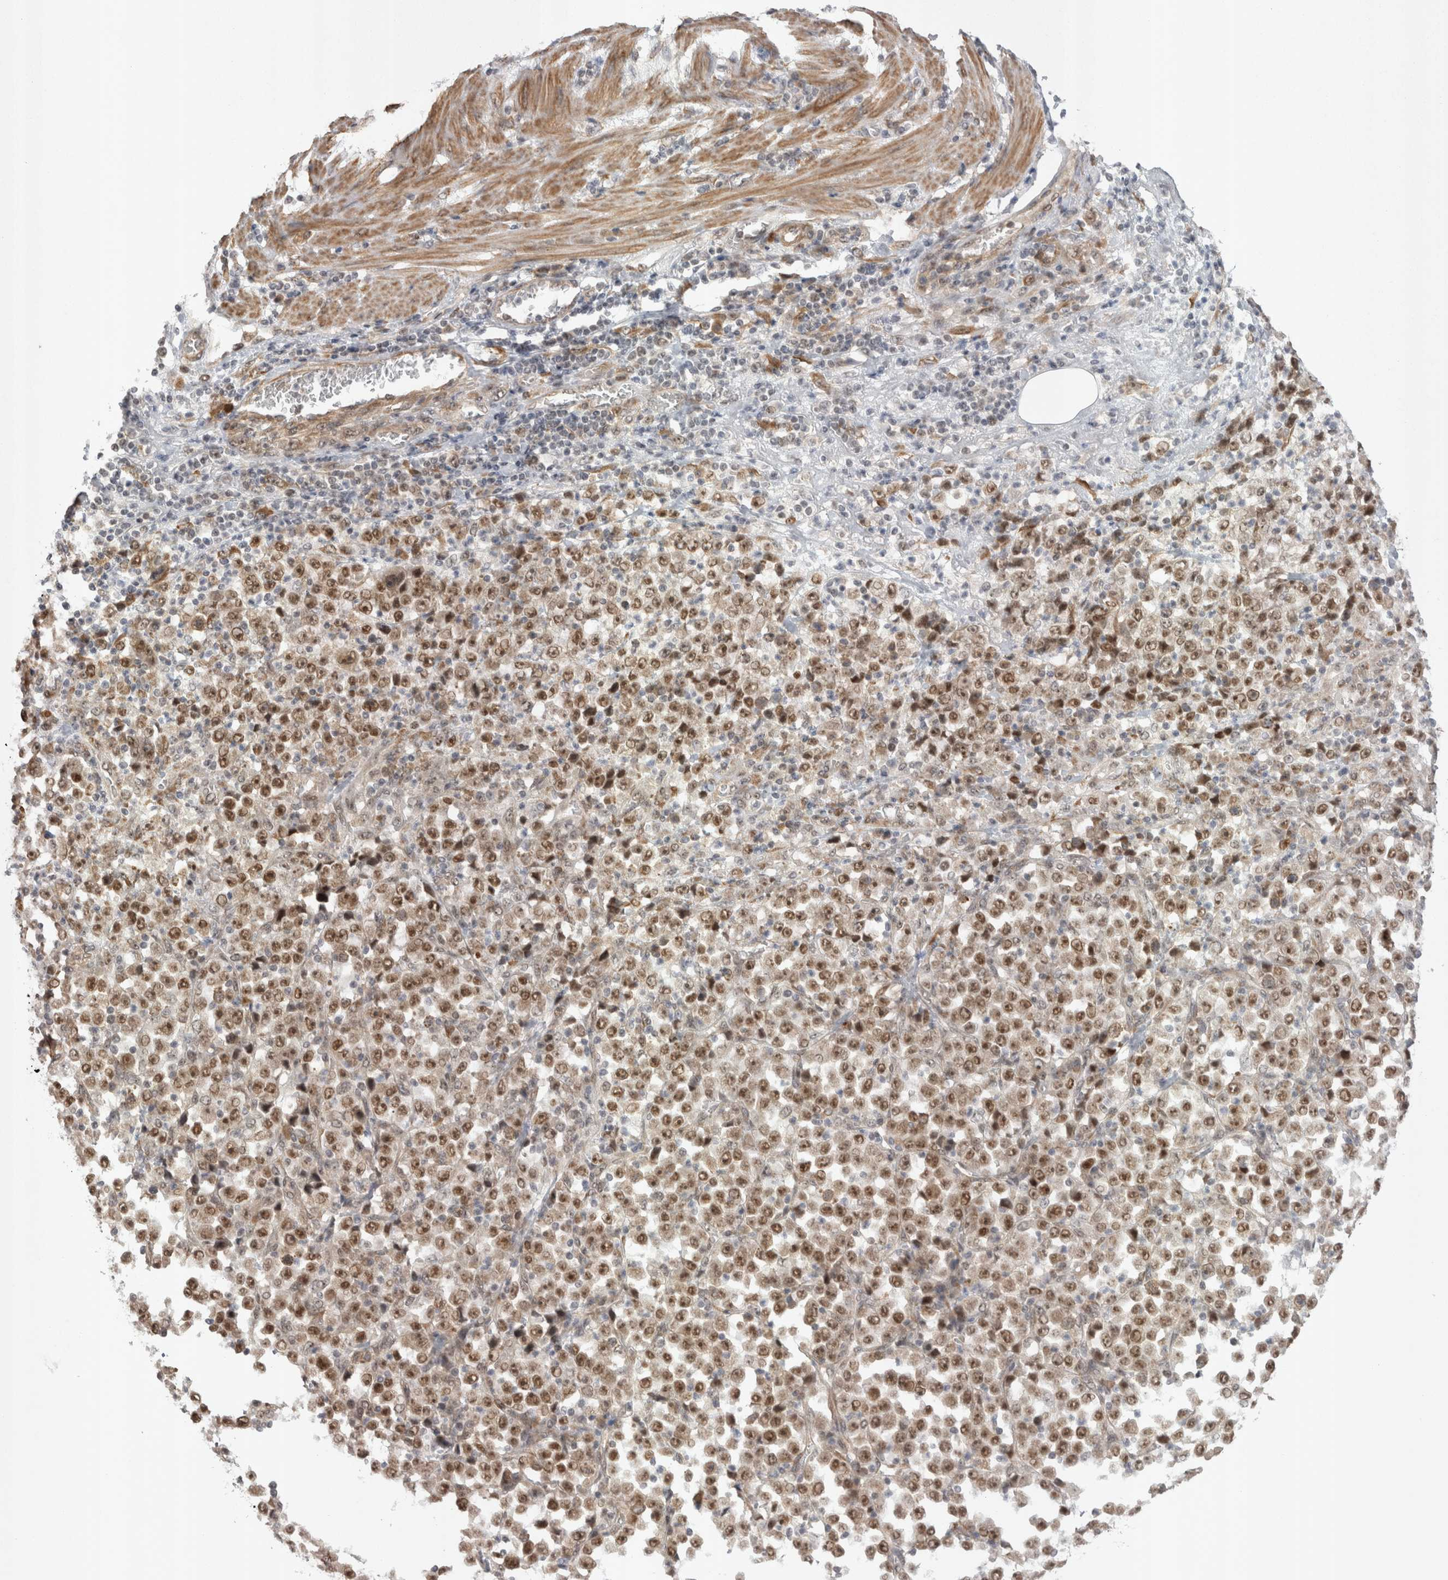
{"staining": {"intensity": "moderate", "quantity": ">75%", "location": "nuclear"}, "tissue": "stomach cancer", "cell_type": "Tumor cells", "image_type": "cancer", "snomed": [{"axis": "morphology", "description": "Normal tissue, NOS"}, {"axis": "morphology", "description": "Adenocarcinoma, NOS"}, {"axis": "topography", "description": "Stomach, upper"}, {"axis": "topography", "description": "Stomach"}], "caption": "This histopathology image exhibits immunohistochemistry (IHC) staining of stomach cancer (adenocarcinoma), with medium moderate nuclear positivity in about >75% of tumor cells.", "gene": "EXOSC4", "patient": {"sex": "male", "age": 59}}